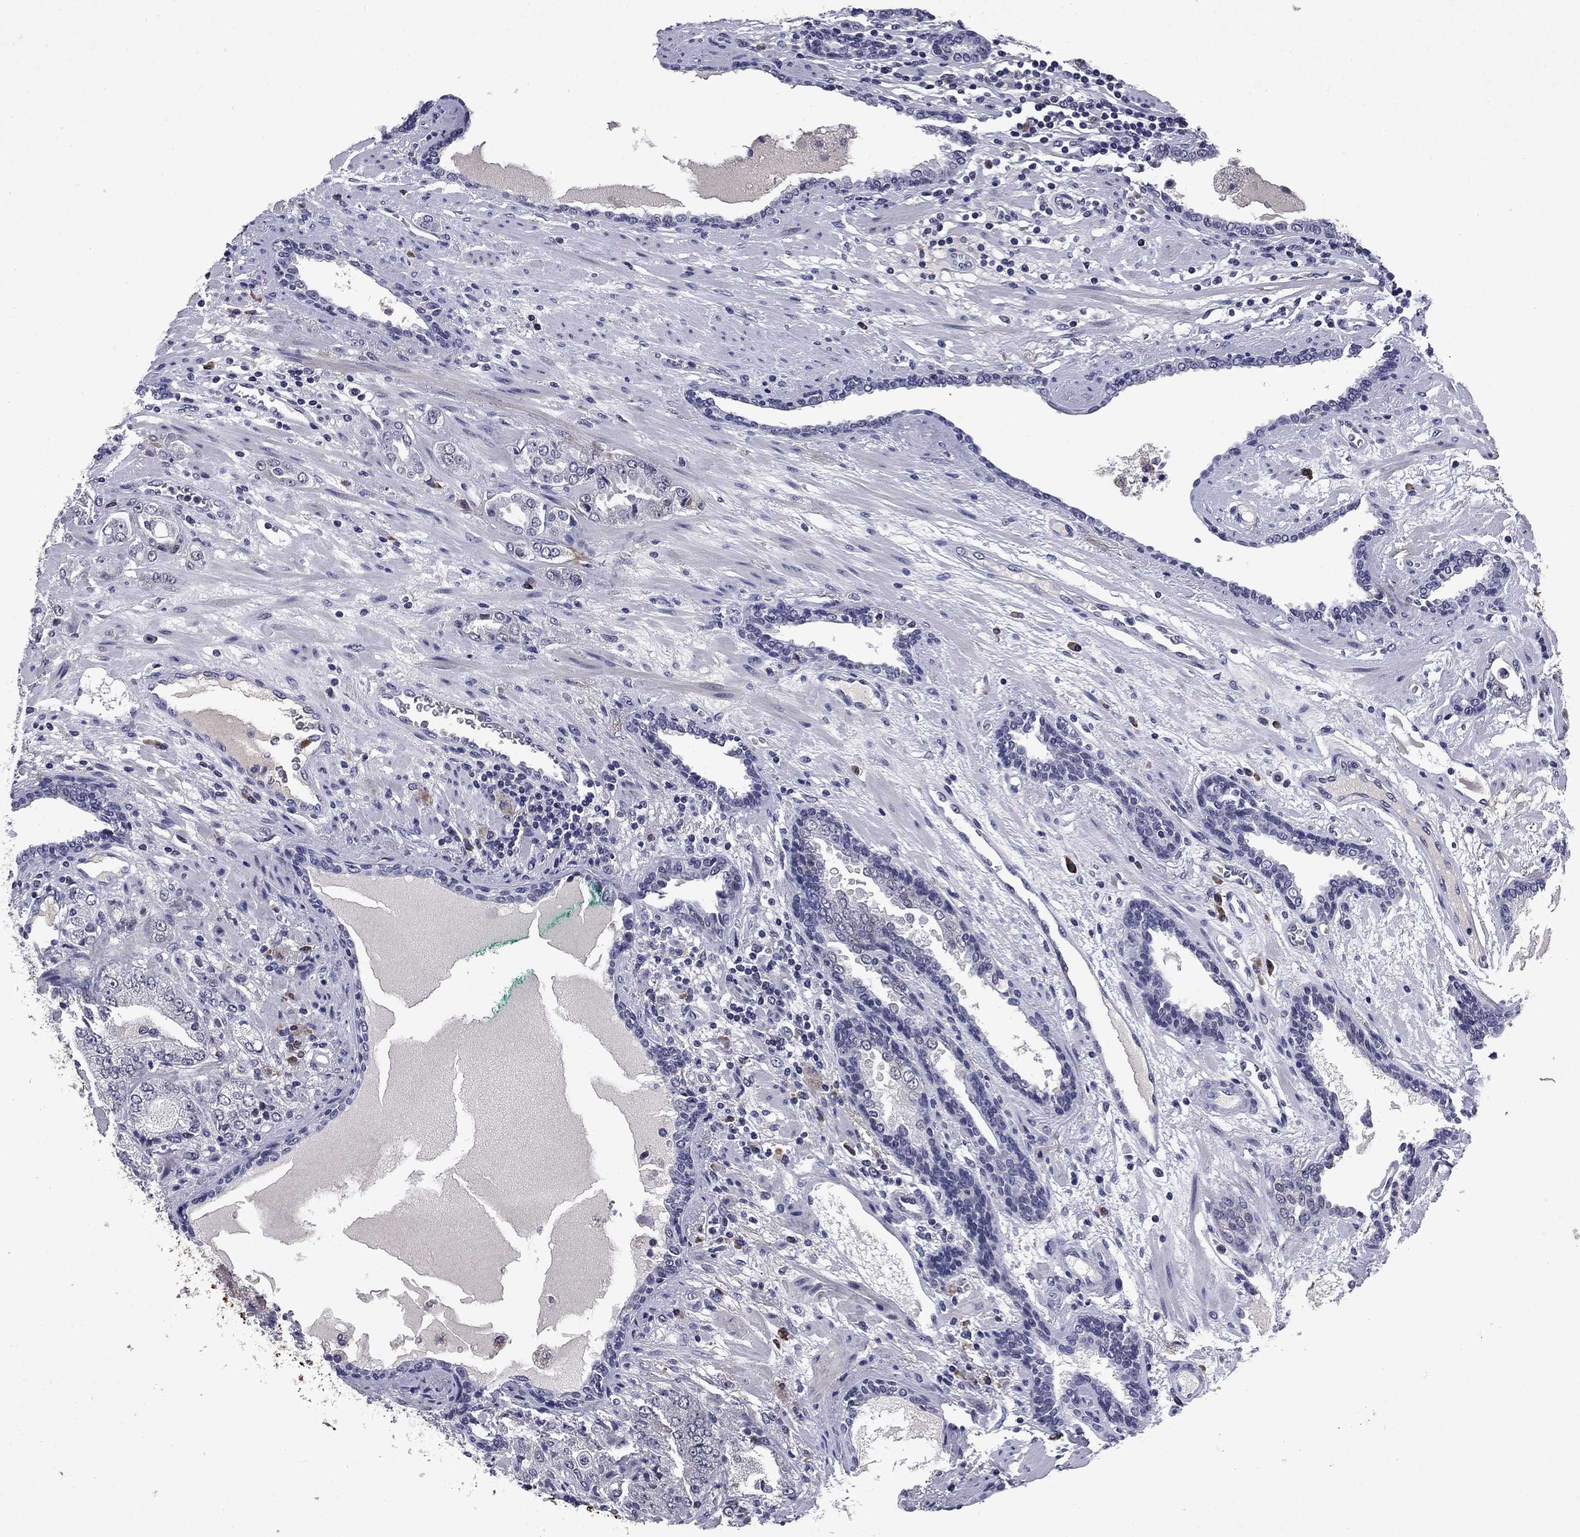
{"staining": {"intensity": "negative", "quantity": "none", "location": "none"}, "tissue": "prostate cancer", "cell_type": "Tumor cells", "image_type": "cancer", "snomed": [{"axis": "morphology", "description": "Adenocarcinoma, Low grade"}, {"axis": "topography", "description": "Prostate"}], "caption": "Immunohistochemical staining of adenocarcinoma (low-grade) (prostate) exhibits no significant positivity in tumor cells.", "gene": "ECM1", "patient": {"sex": "male", "age": 68}}